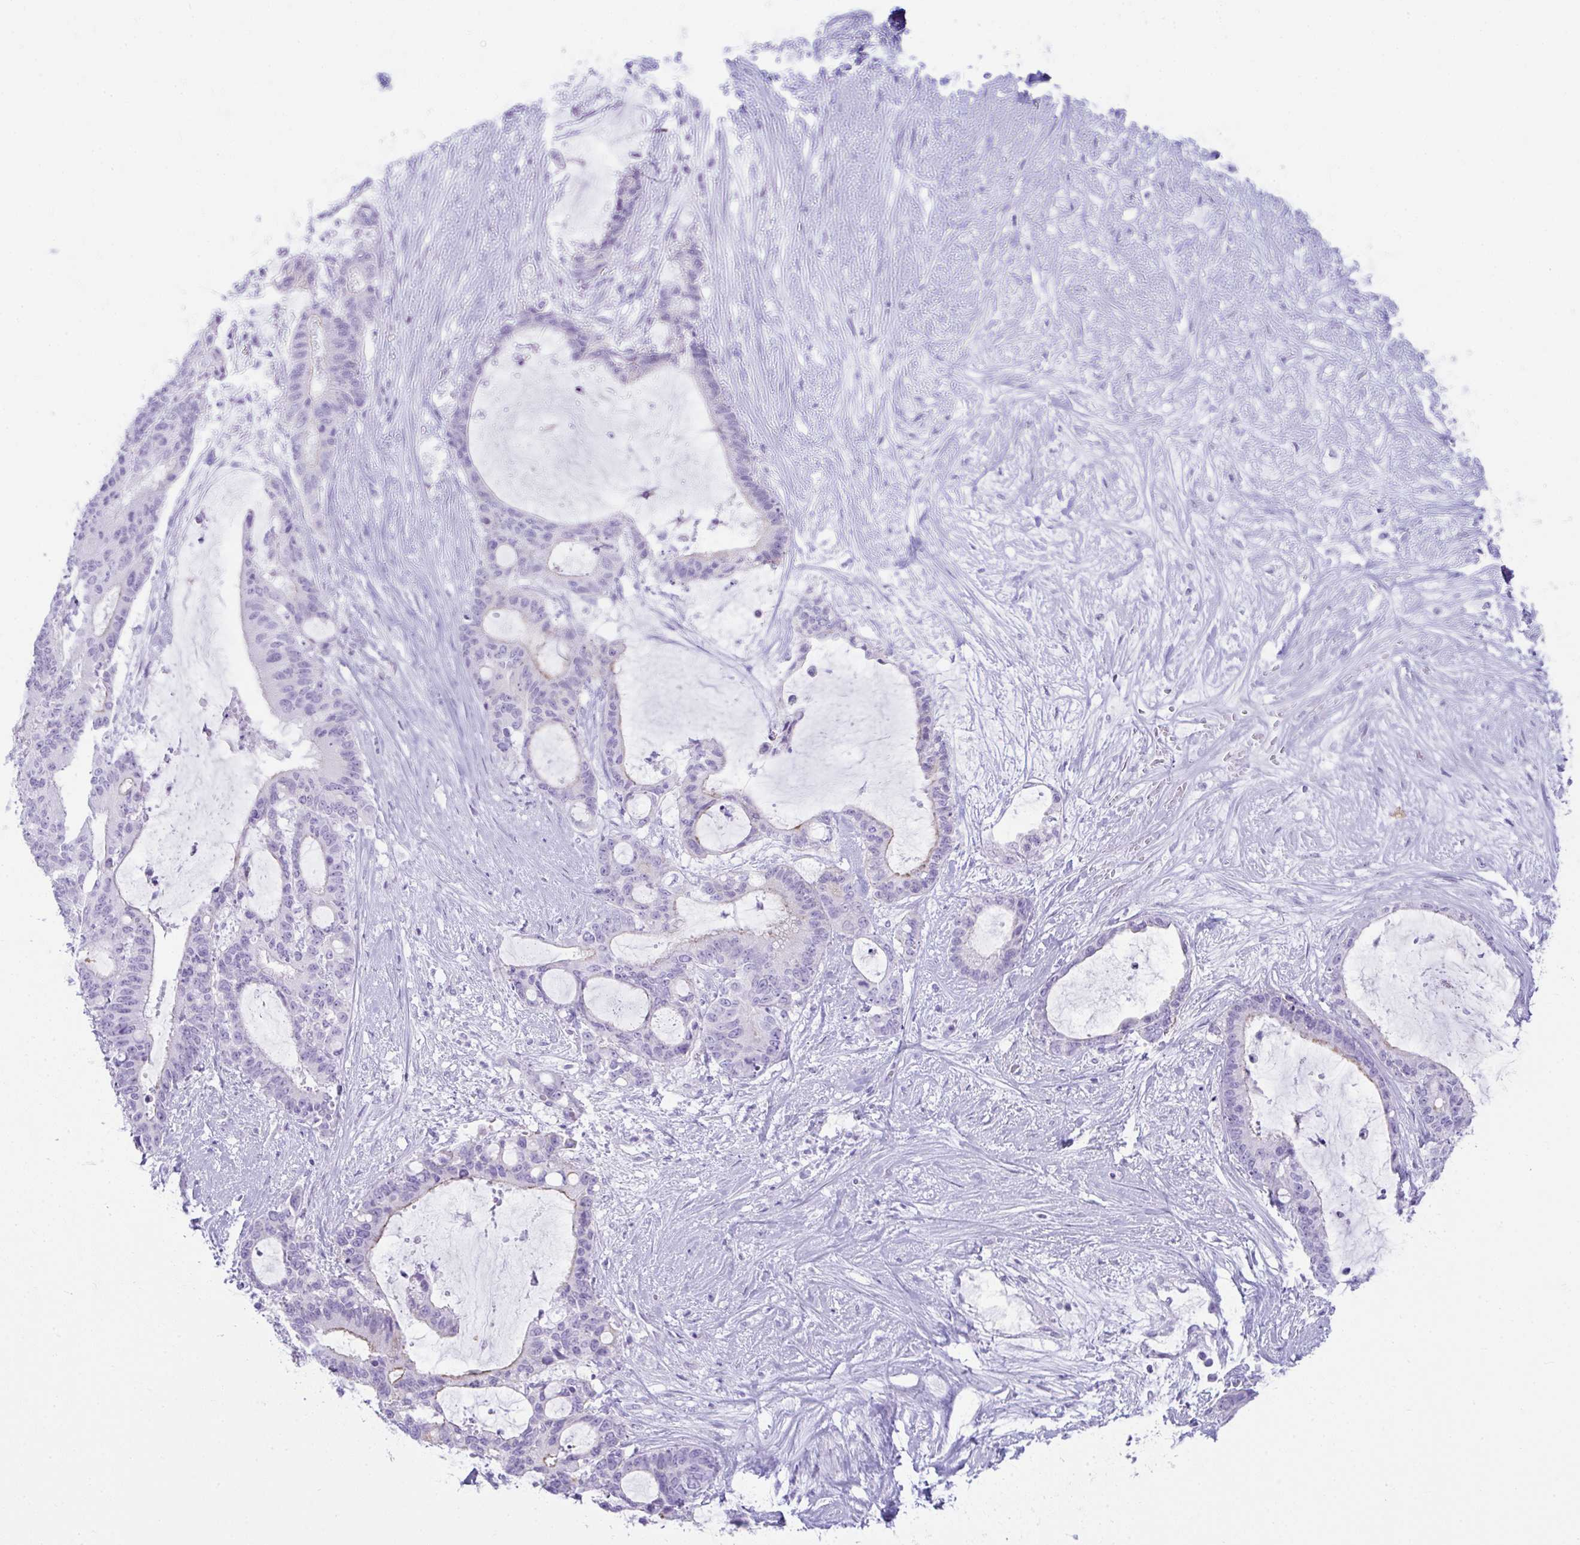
{"staining": {"intensity": "negative", "quantity": "none", "location": "none"}, "tissue": "liver cancer", "cell_type": "Tumor cells", "image_type": "cancer", "snomed": [{"axis": "morphology", "description": "Normal tissue, NOS"}, {"axis": "morphology", "description": "Cholangiocarcinoma"}, {"axis": "topography", "description": "Liver"}, {"axis": "topography", "description": "Peripheral nerve tissue"}], "caption": "This is a photomicrograph of immunohistochemistry staining of liver cholangiocarcinoma, which shows no expression in tumor cells.", "gene": "RASL10A", "patient": {"sex": "female", "age": 73}}